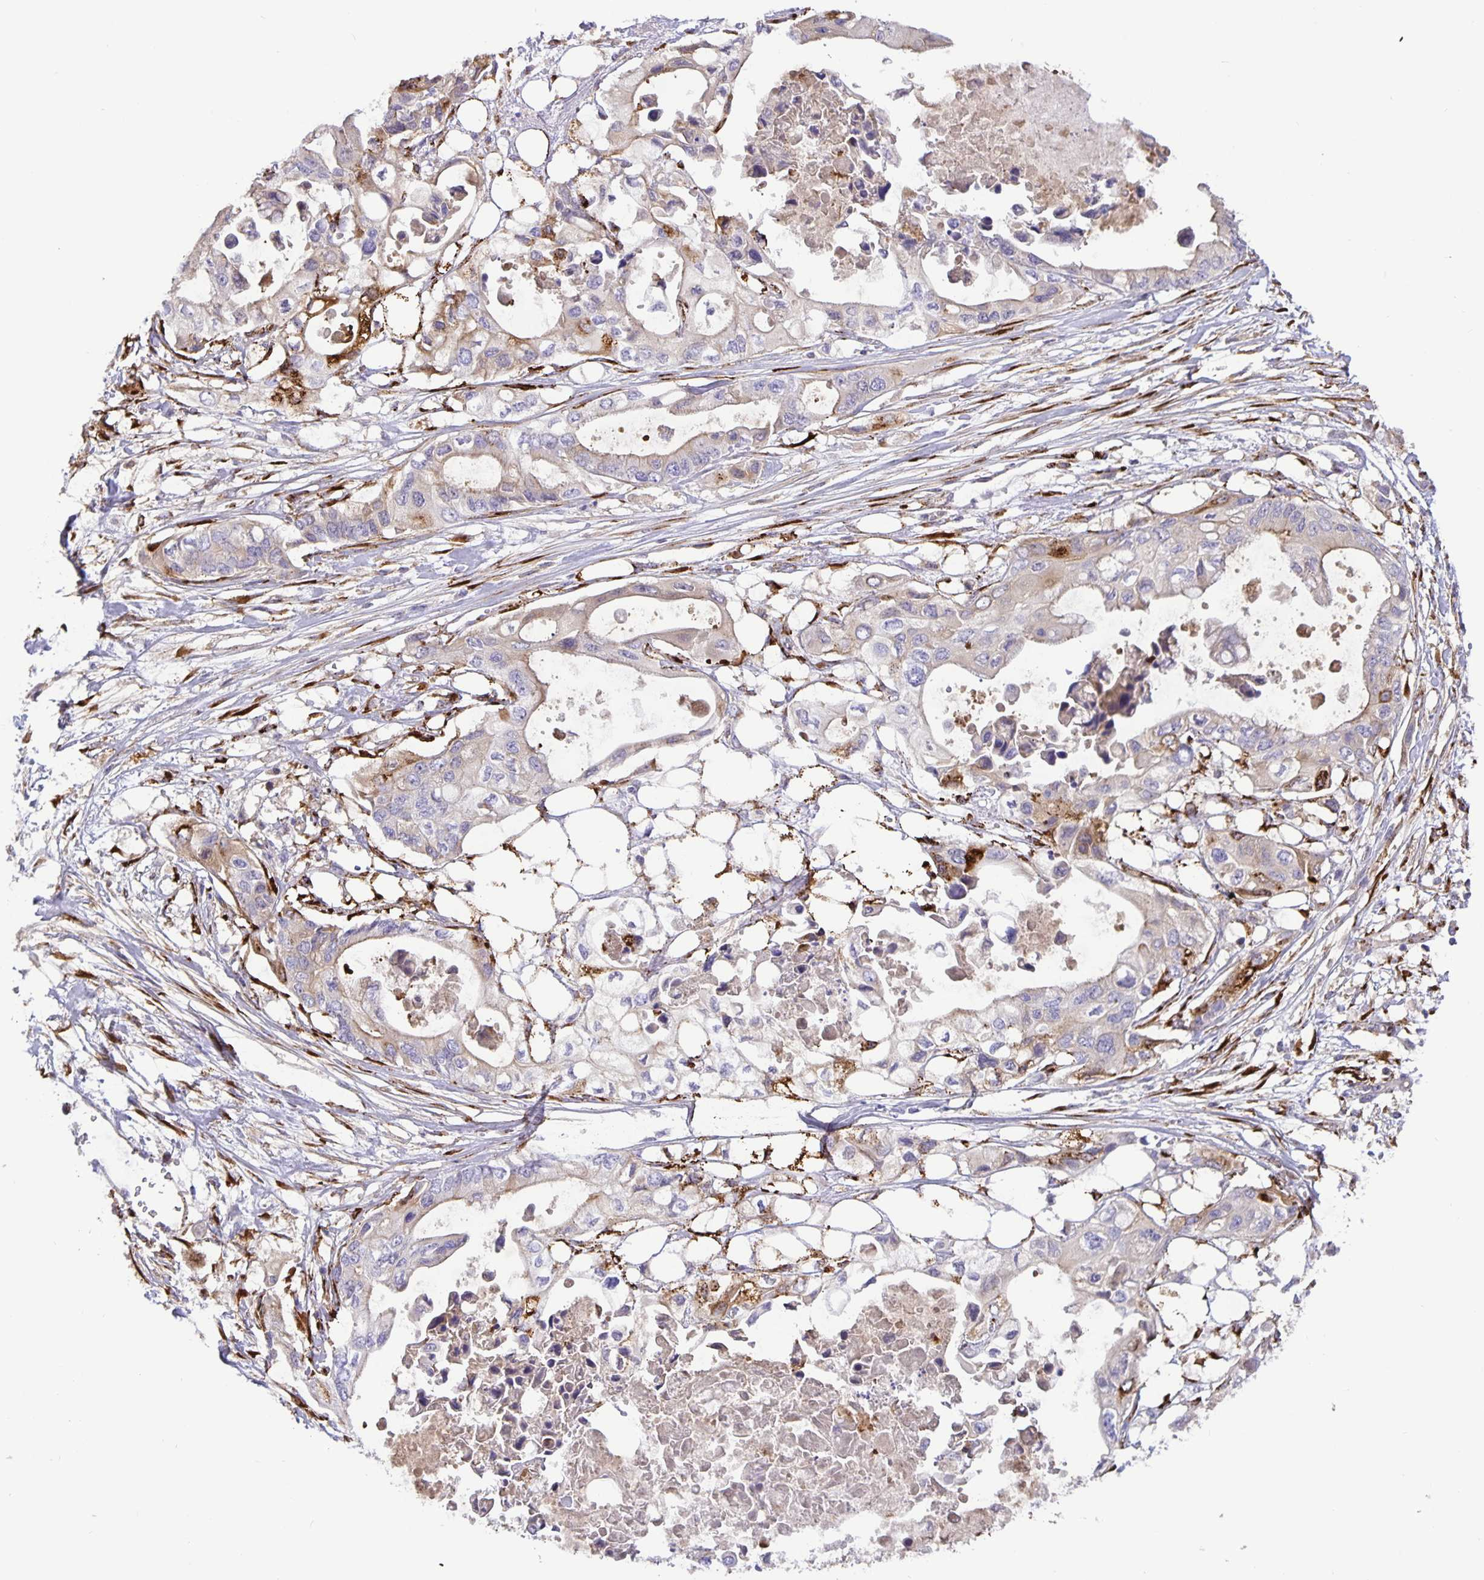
{"staining": {"intensity": "negative", "quantity": "none", "location": "none"}, "tissue": "pancreatic cancer", "cell_type": "Tumor cells", "image_type": "cancer", "snomed": [{"axis": "morphology", "description": "Adenocarcinoma, NOS"}, {"axis": "topography", "description": "Pancreas"}], "caption": "IHC of human pancreatic cancer (adenocarcinoma) shows no expression in tumor cells.", "gene": "EML6", "patient": {"sex": "female", "age": 63}}